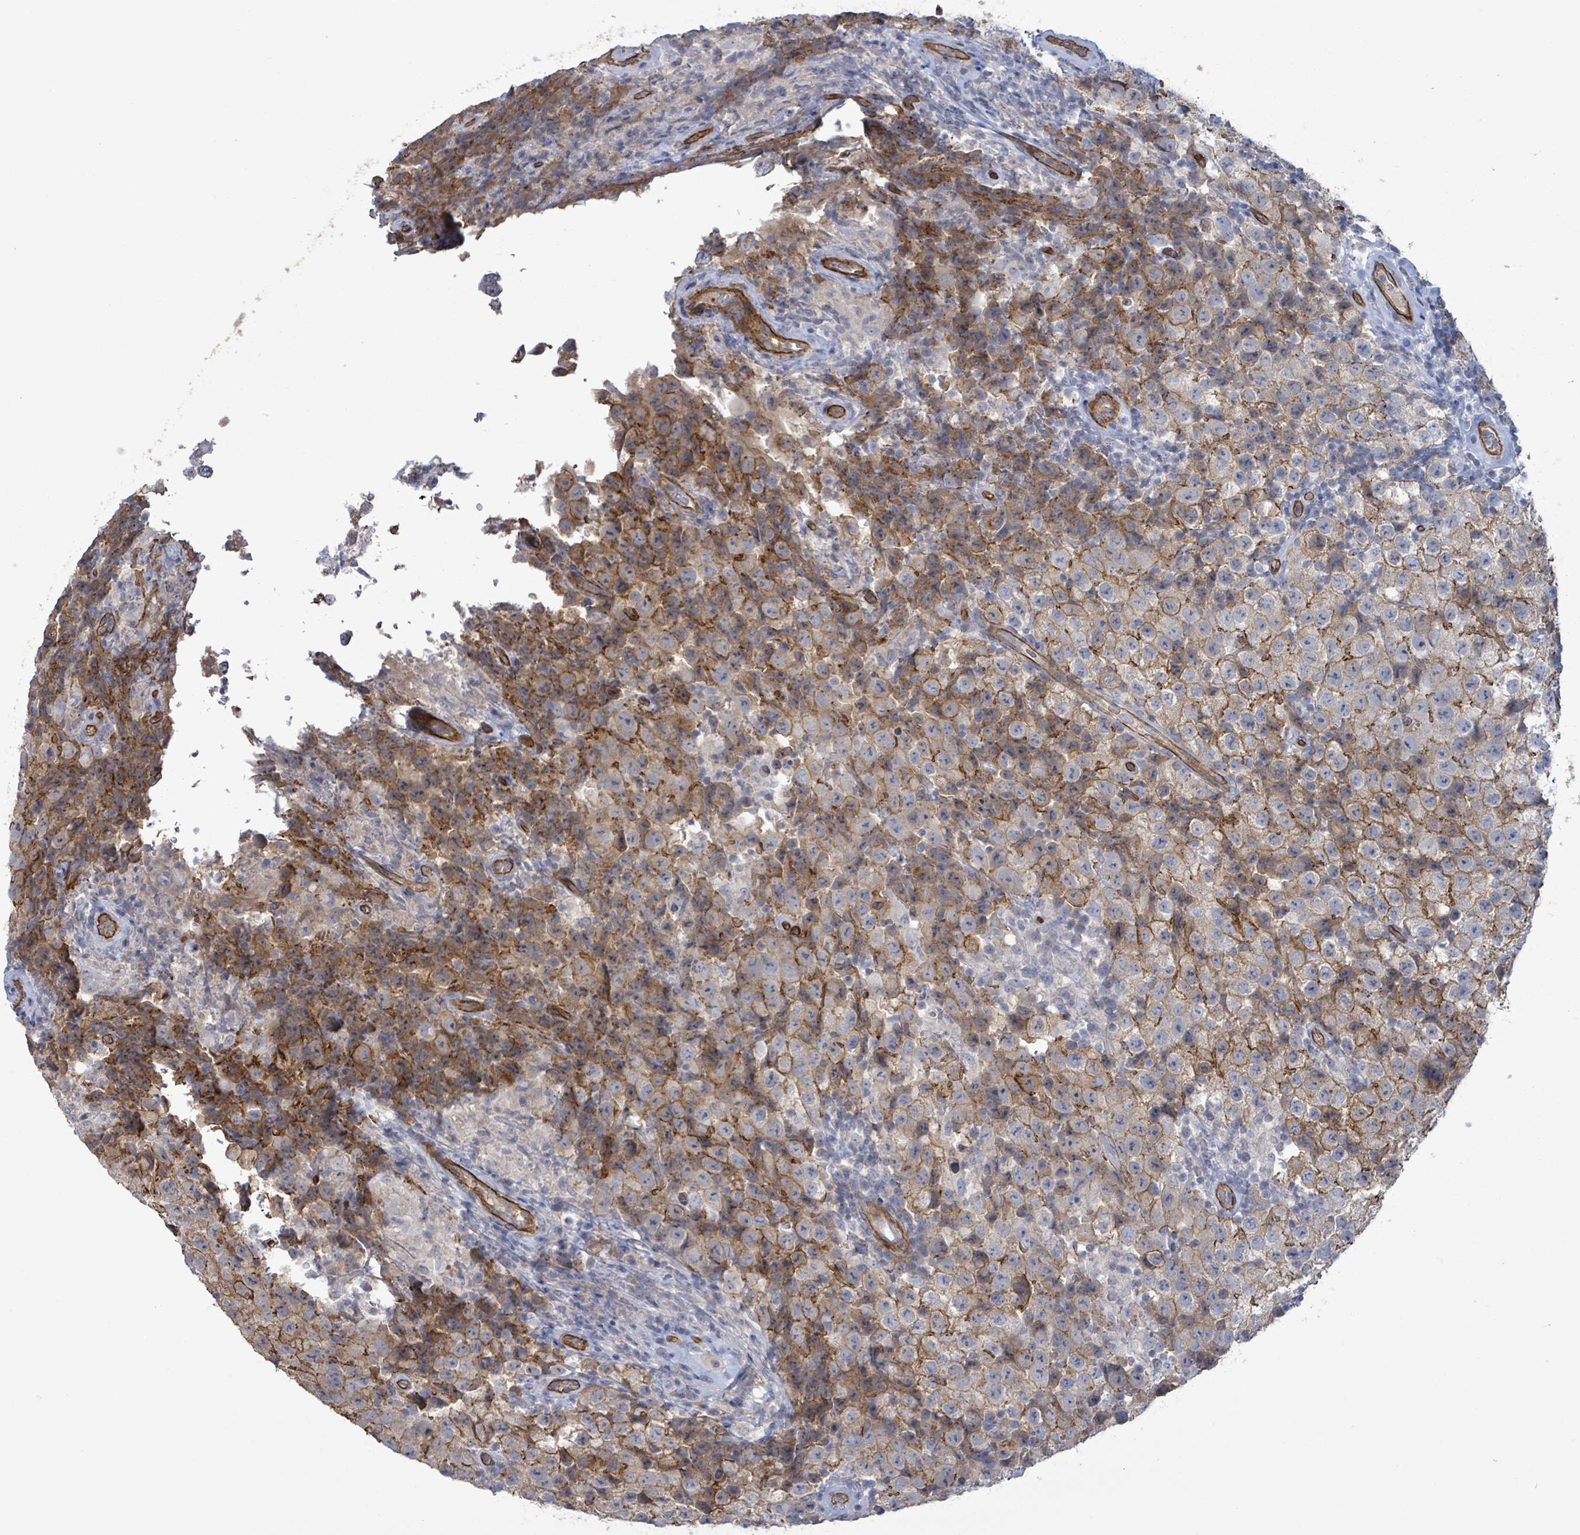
{"staining": {"intensity": "moderate", "quantity": "25%-75%", "location": "cytoplasmic/membranous"}, "tissue": "testis cancer", "cell_type": "Tumor cells", "image_type": "cancer", "snomed": [{"axis": "morphology", "description": "Seminoma, NOS"}, {"axis": "morphology", "description": "Carcinoma, Embryonal, NOS"}, {"axis": "topography", "description": "Testis"}], "caption": "A photomicrograph of testis cancer stained for a protein exhibits moderate cytoplasmic/membranous brown staining in tumor cells. Immunohistochemistry (ihc) stains the protein of interest in brown and the nuclei are stained blue.", "gene": "KANK3", "patient": {"sex": "male", "age": 41}}